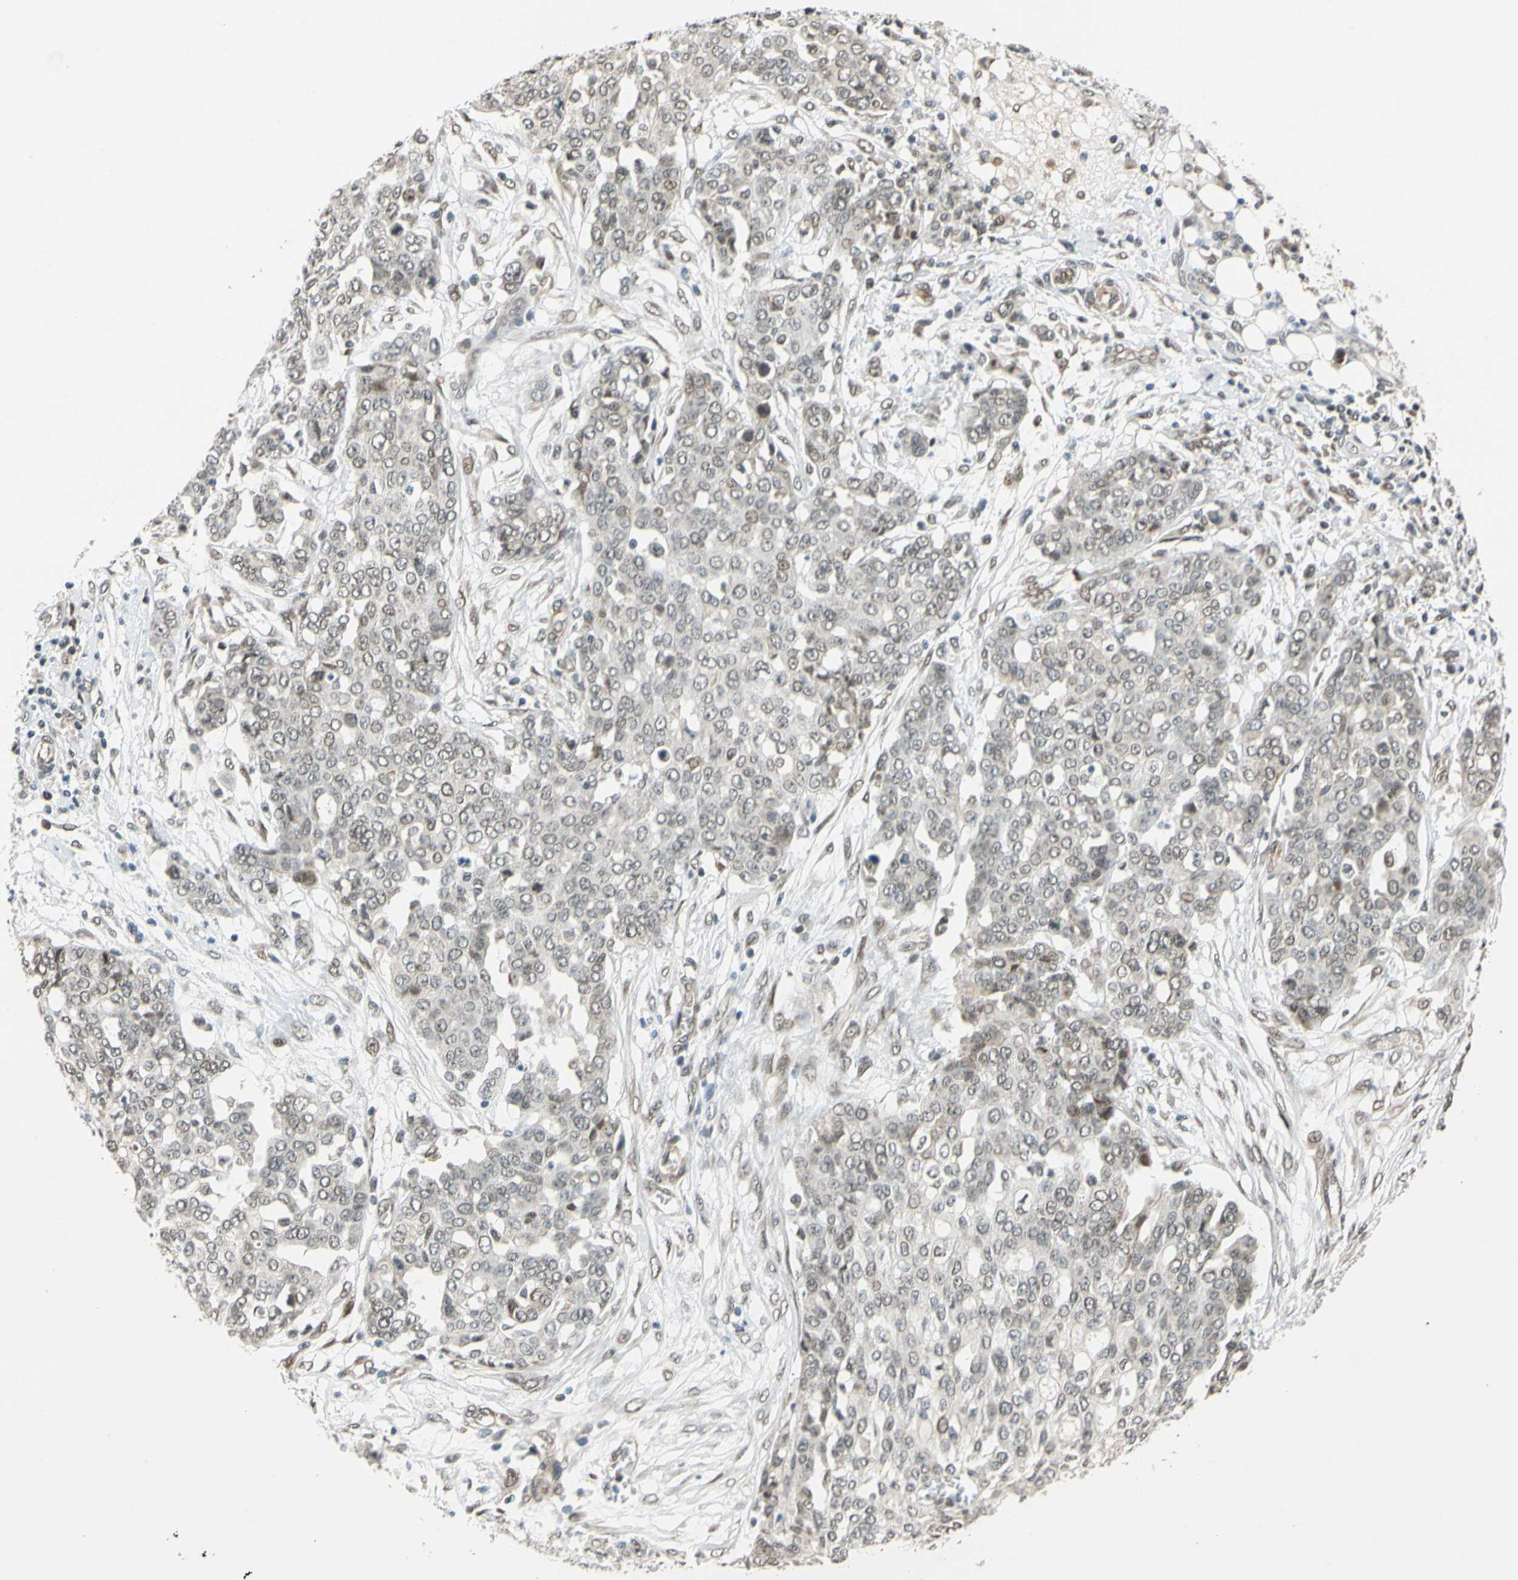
{"staining": {"intensity": "weak", "quantity": "25%-75%", "location": "cytoplasmic/membranous"}, "tissue": "ovarian cancer", "cell_type": "Tumor cells", "image_type": "cancer", "snomed": [{"axis": "morphology", "description": "Cystadenocarcinoma, serous, NOS"}, {"axis": "topography", "description": "Soft tissue"}, {"axis": "topography", "description": "Ovary"}], "caption": "The micrograph exhibits immunohistochemical staining of ovarian cancer (serous cystadenocarcinoma). There is weak cytoplasmic/membranous positivity is identified in approximately 25%-75% of tumor cells.", "gene": "POGZ", "patient": {"sex": "female", "age": 57}}